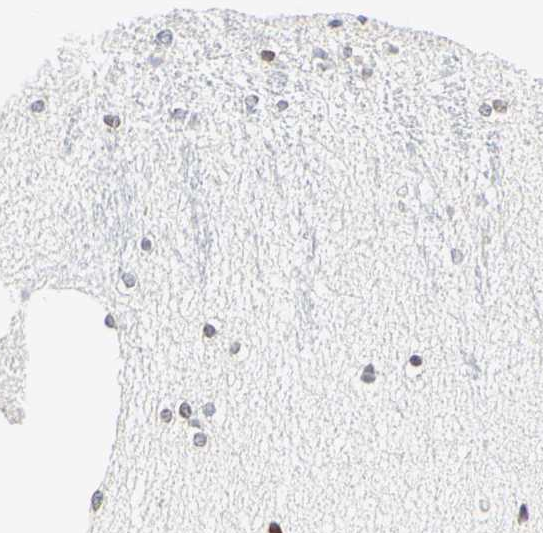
{"staining": {"intensity": "moderate", "quantity": "25%-75%", "location": "nuclear"}, "tissue": "hippocampus", "cell_type": "Glial cells", "image_type": "normal", "snomed": [{"axis": "morphology", "description": "Normal tissue, NOS"}, {"axis": "topography", "description": "Hippocampus"}], "caption": "The immunohistochemical stain highlights moderate nuclear staining in glial cells of benign hippocampus.", "gene": "PRMT3", "patient": {"sex": "female", "age": 54}}